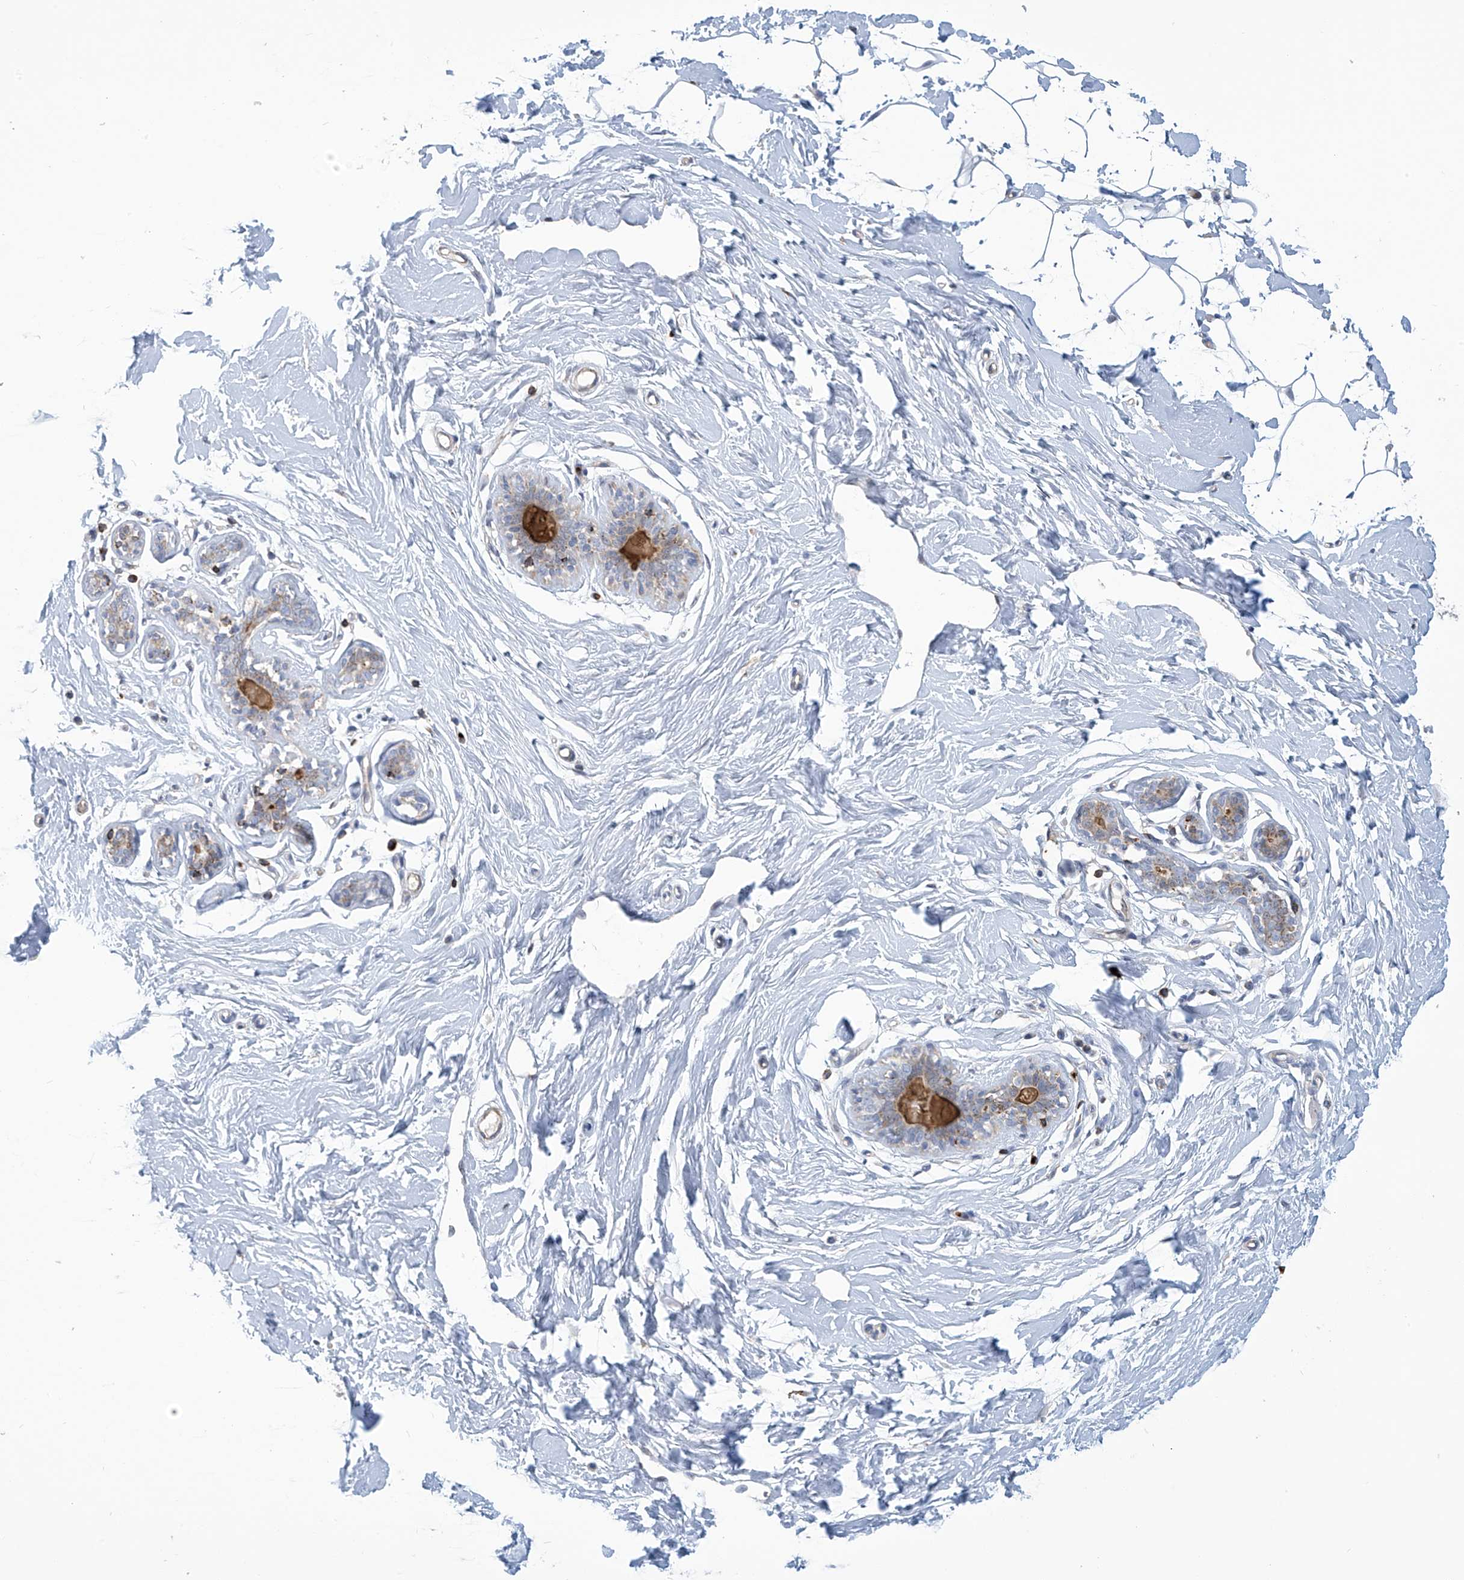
{"staining": {"intensity": "negative", "quantity": "none", "location": "none"}, "tissue": "adipose tissue", "cell_type": "Adipocytes", "image_type": "normal", "snomed": [{"axis": "morphology", "description": "Normal tissue, NOS"}, {"axis": "topography", "description": "Breast"}], "caption": "Immunohistochemistry (IHC) image of normal adipose tissue stained for a protein (brown), which displays no expression in adipocytes.", "gene": "IBA57", "patient": {"sex": "female", "age": 23}}